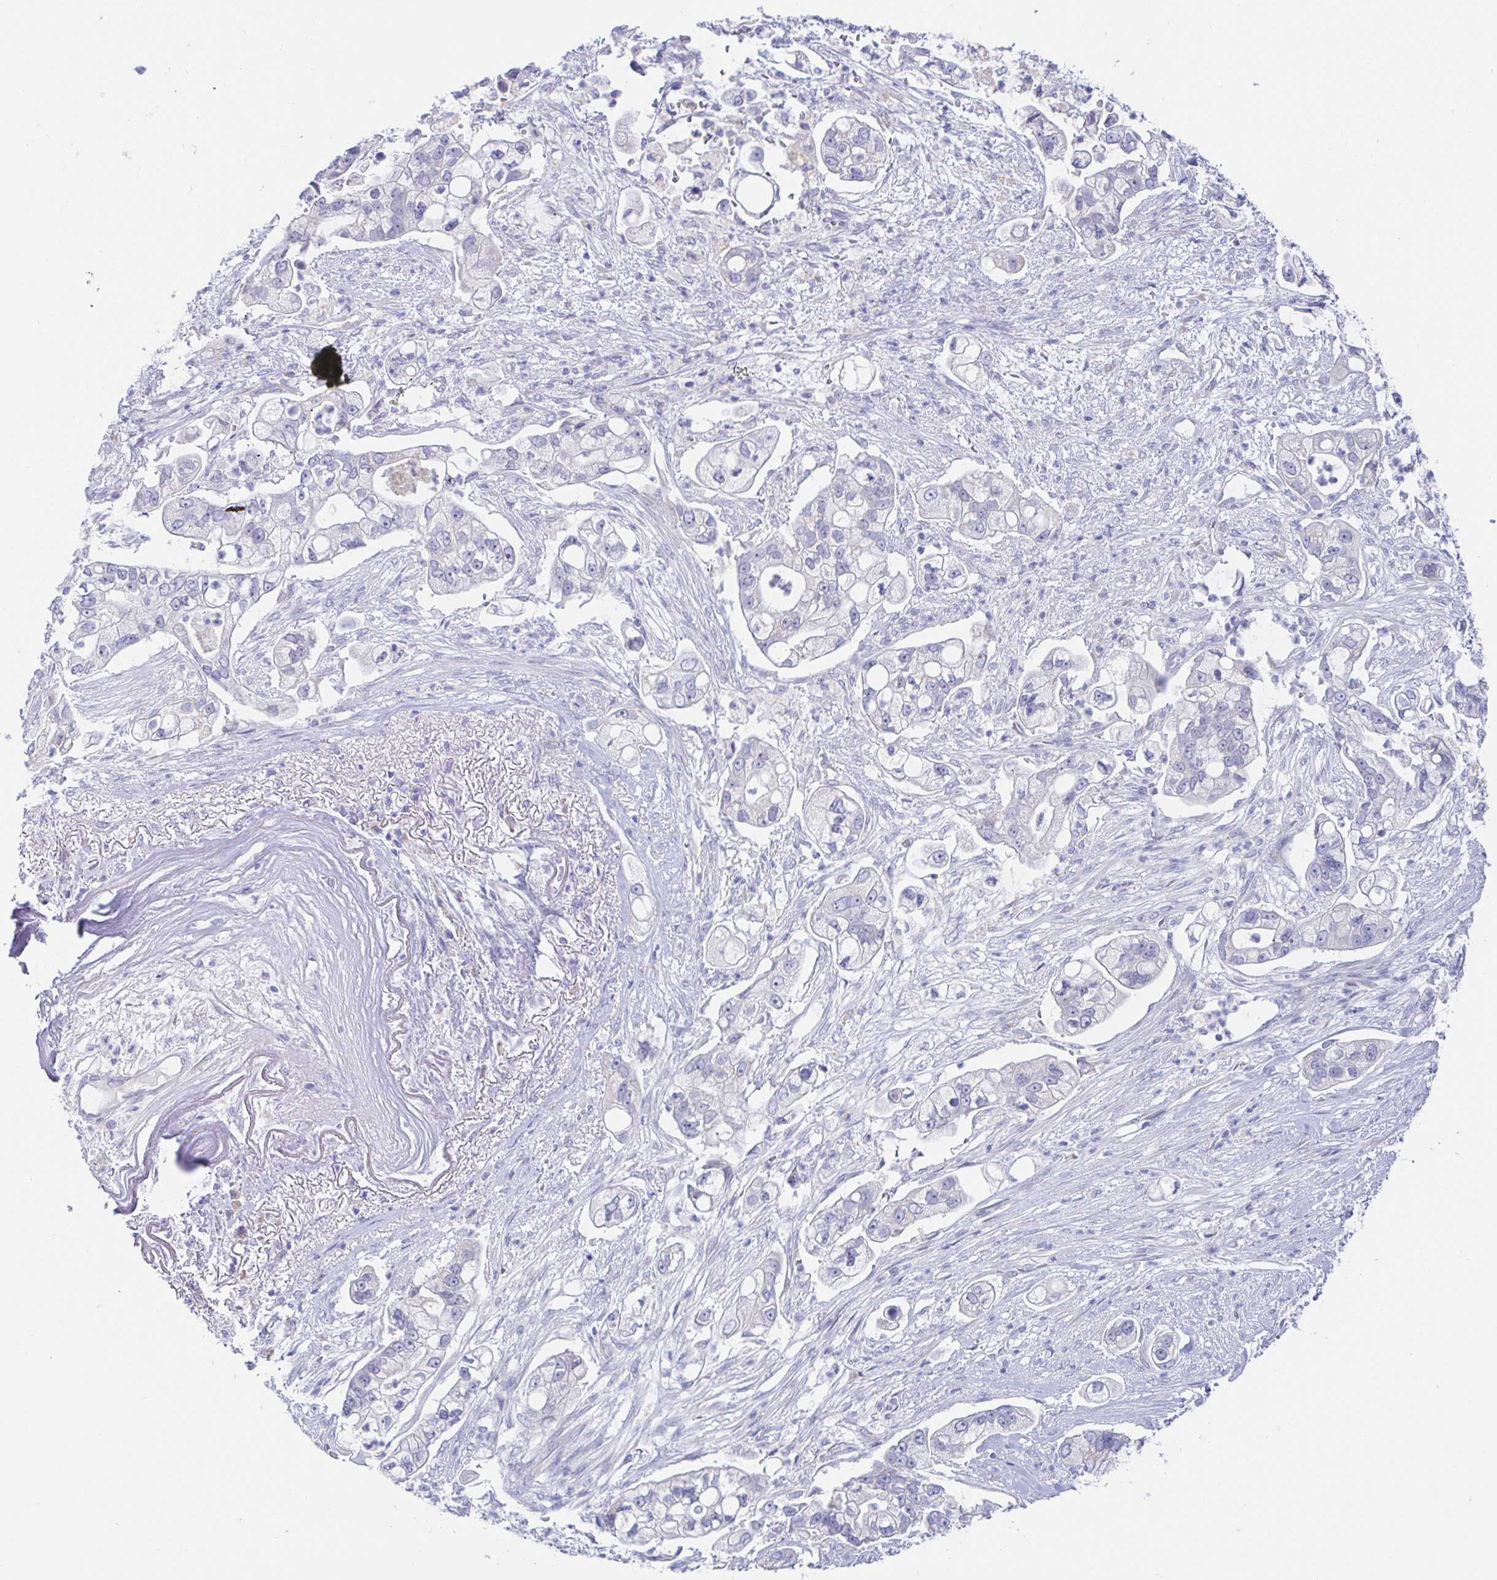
{"staining": {"intensity": "negative", "quantity": "none", "location": "none"}, "tissue": "pancreatic cancer", "cell_type": "Tumor cells", "image_type": "cancer", "snomed": [{"axis": "morphology", "description": "Adenocarcinoma, NOS"}, {"axis": "topography", "description": "Pancreas"}], "caption": "This photomicrograph is of pancreatic cancer stained with immunohistochemistry (IHC) to label a protein in brown with the nuclei are counter-stained blue. There is no positivity in tumor cells.", "gene": "SIAH3", "patient": {"sex": "female", "age": 69}}